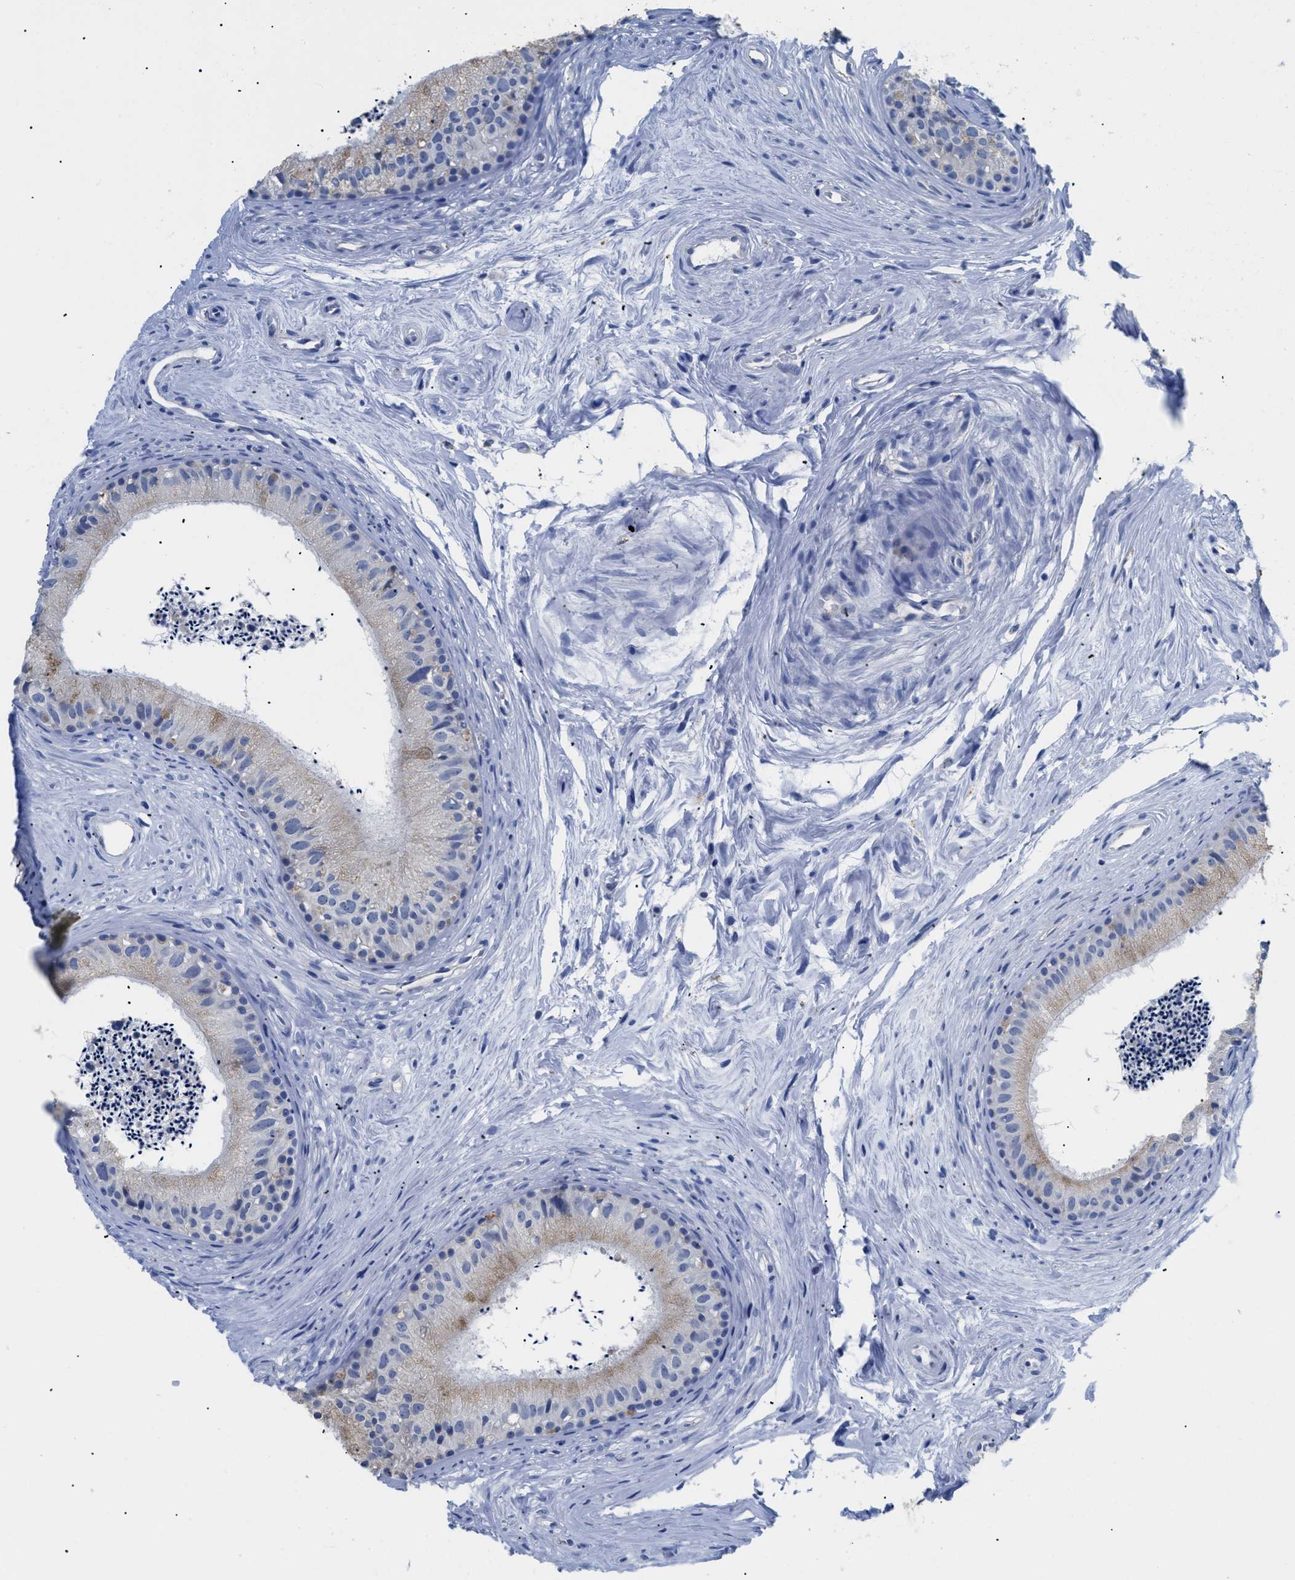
{"staining": {"intensity": "moderate", "quantity": "<25%", "location": "cytoplasmic/membranous"}, "tissue": "epididymis", "cell_type": "Glandular cells", "image_type": "normal", "snomed": [{"axis": "morphology", "description": "Normal tissue, NOS"}, {"axis": "topography", "description": "Epididymis"}], "caption": "Immunohistochemistry histopathology image of benign epididymis: epididymis stained using IHC demonstrates low levels of moderate protein expression localized specifically in the cytoplasmic/membranous of glandular cells, appearing as a cytoplasmic/membranous brown color.", "gene": "APOBEC2", "patient": {"sex": "male", "age": 56}}